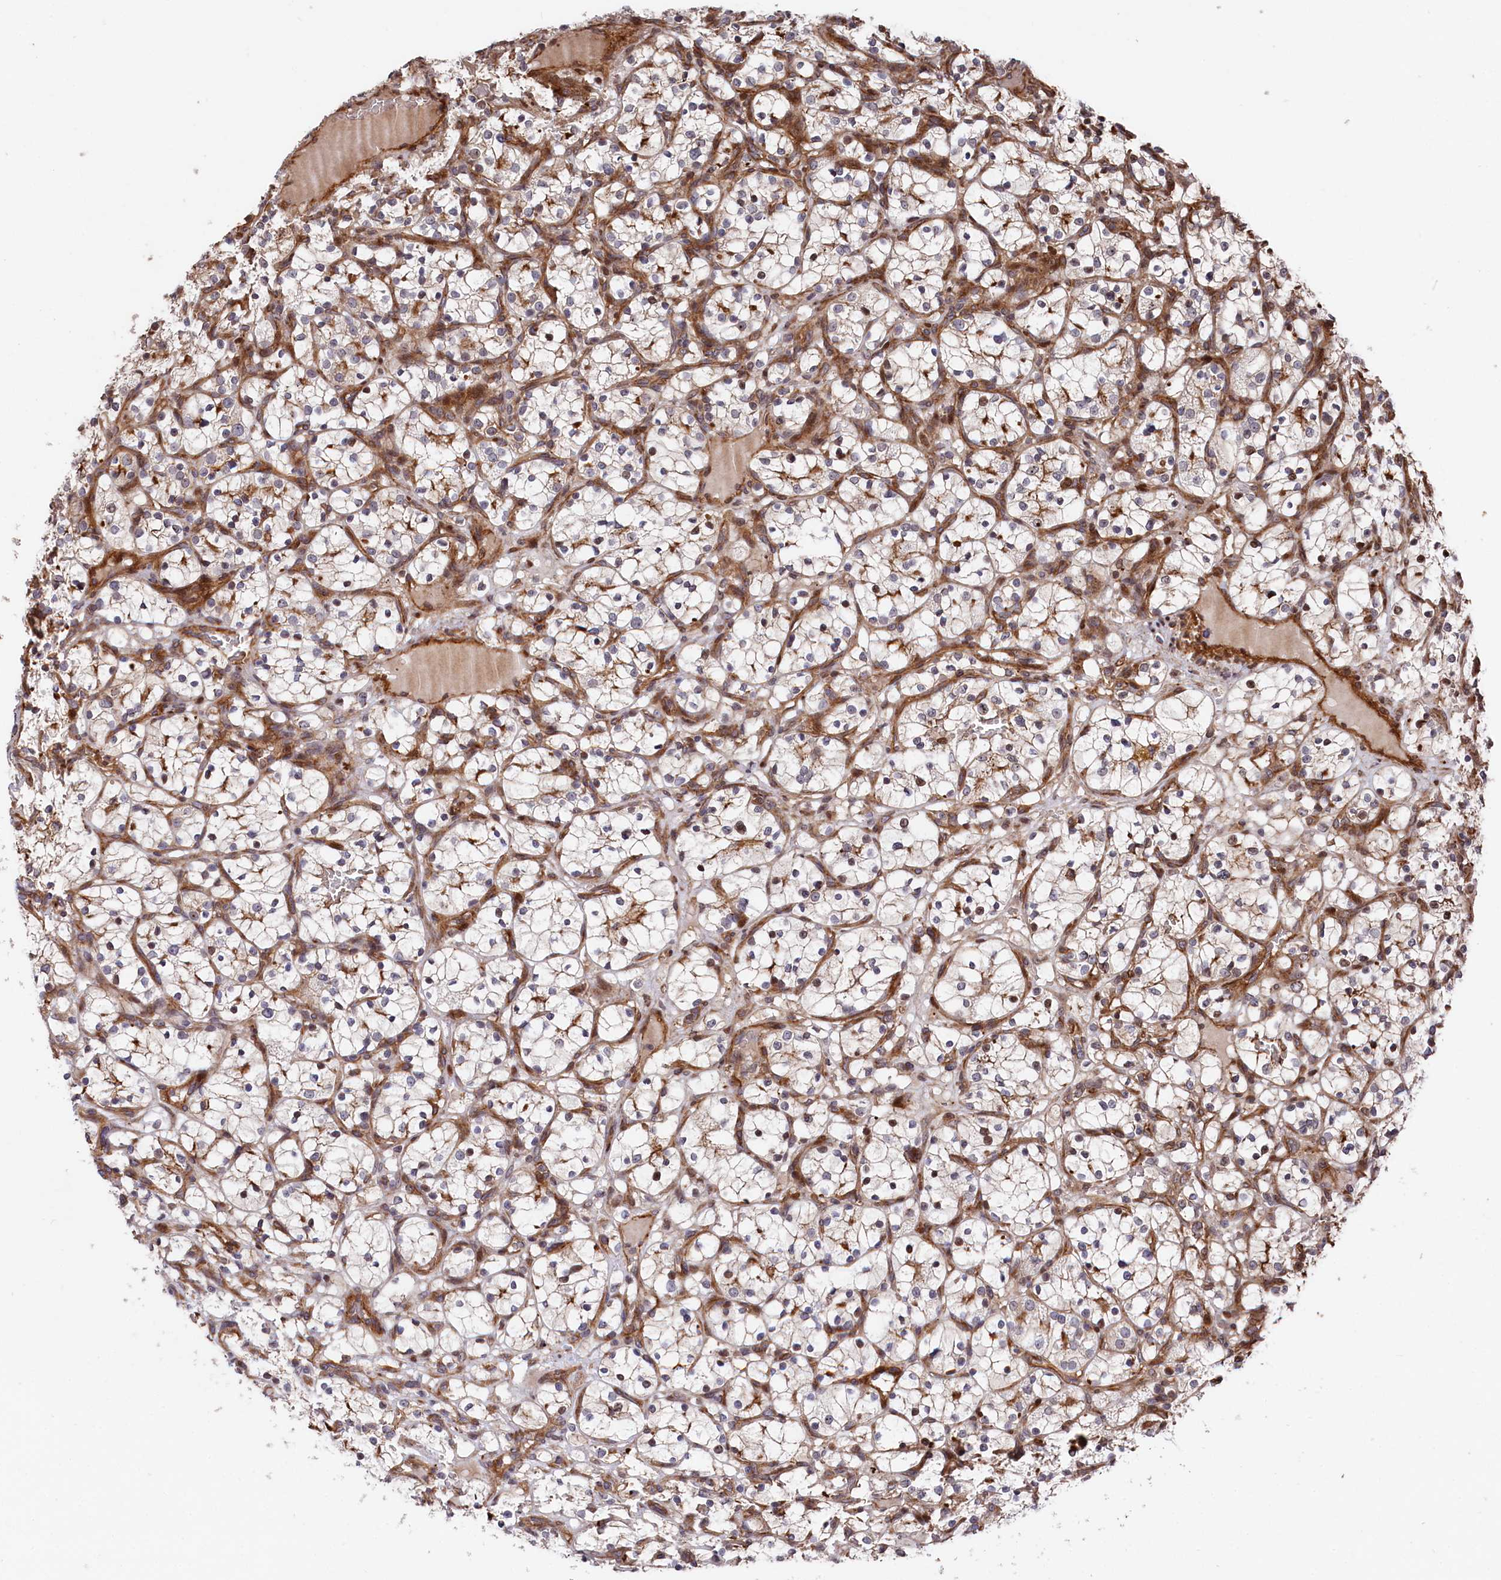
{"staining": {"intensity": "weak", "quantity": "25%-75%", "location": "cytoplasmic/membranous"}, "tissue": "renal cancer", "cell_type": "Tumor cells", "image_type": "cancer", "snomed": [{"axis": "morphology", "description": "Adenocarcinoma, NOS"}, {"axis": "topography", "description": "Kidney"}], "caption": "A brown stain shows weak cytoplasmic/membranous positivity of a protein in renal cancer tumor cells.", "gene": "TNKS1BP1", "patient": {"sex": "female", "age": 69}}